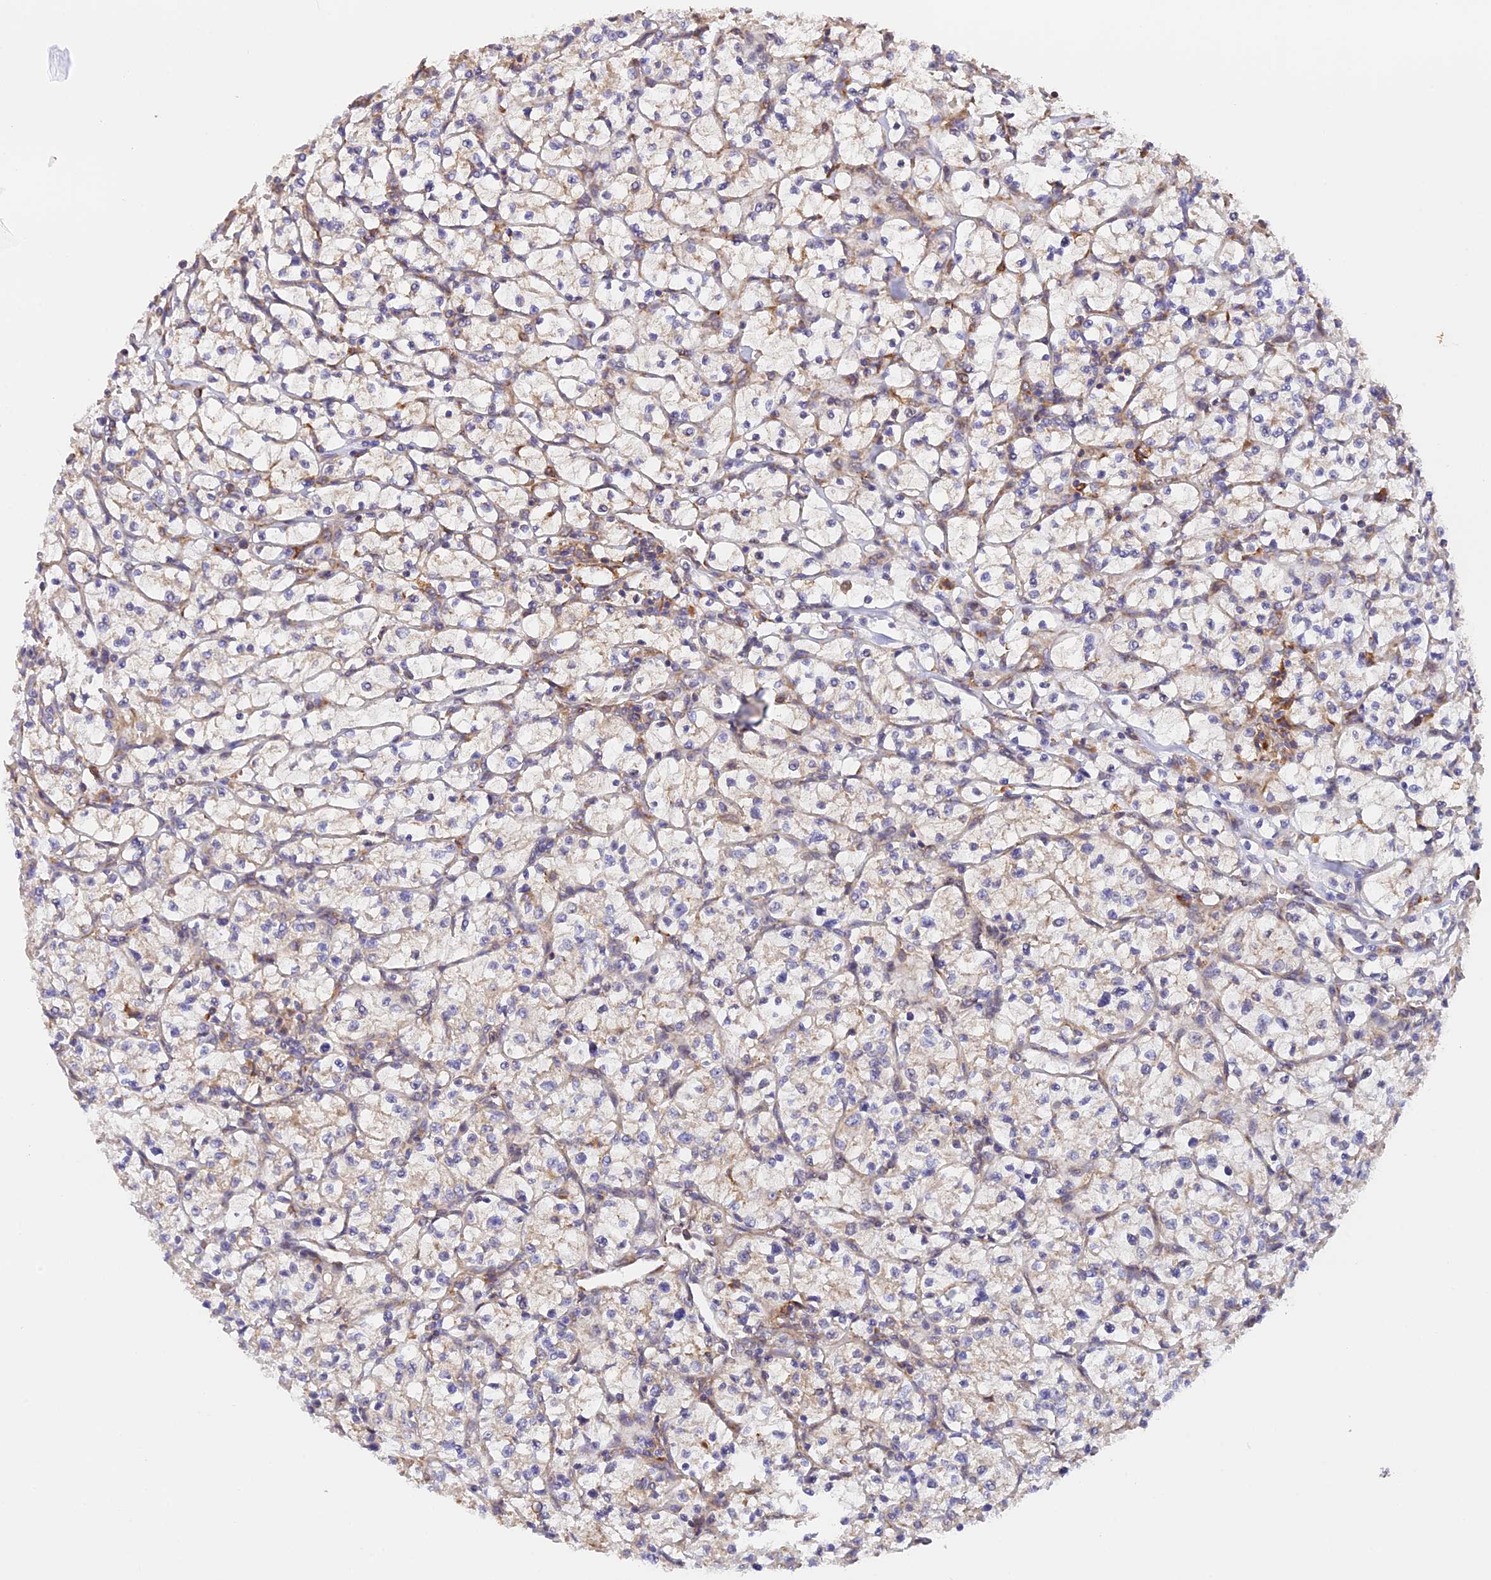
{"staining": {"intensity": "weak", "quantity": "<25%", "location": "cytoplasmic/membranous"}, "tissue": "renal cancer", "cell_type": "Tumor cells", "image_type": "cancer", "snomed": [{"axis": "morphology", "description": "Adenocarcinoma, NOS"}, {"axis": "topography", "description": "Kidney"}], "caption": "An image of human adenocarcinoma (renal) is negative for staining in tumor cells.", "gene": "RPL5", "patient": {"sex": "female", "age": 64}}